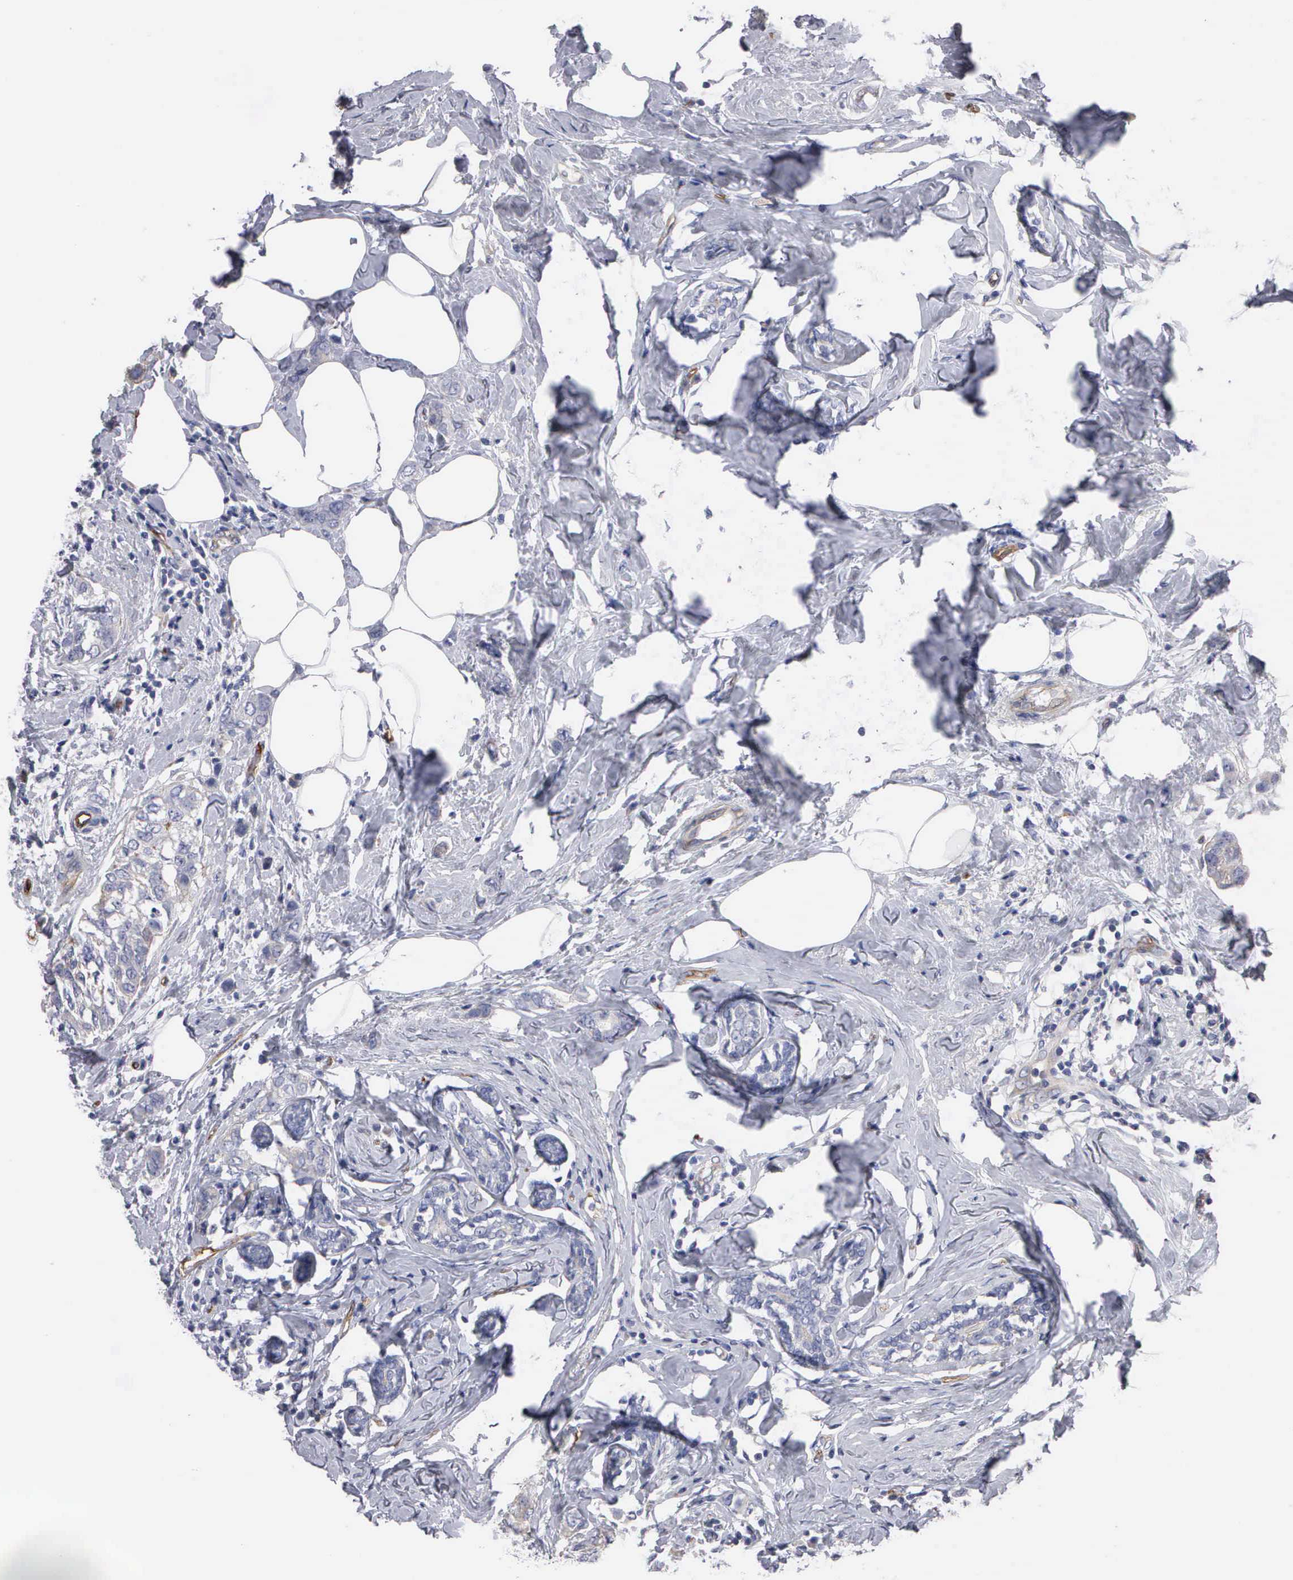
{"staining": {"intensity": "negative", "quantity": "none", "location": "none"}, "tissue": "breast cancer", "cell_type": "Tumor cells", "image_type": "cancer", "snomed": [{"axis": "morphology", "description": "Normal tissue, NOS"}, {"axis": "morphology", "description": "Duct carcinoma"}, {"axis": "topography", "description": "Breast"}], "caption": "A photomicrograph of breast cancer stained for a protein displays no brown staining in tumor cells. (DAB immunohistochemistry (IHC) visualized using brightfield microscopy, high magnification).", "gene": "RDX", "patient": {"sex": "female", "age": 50}}